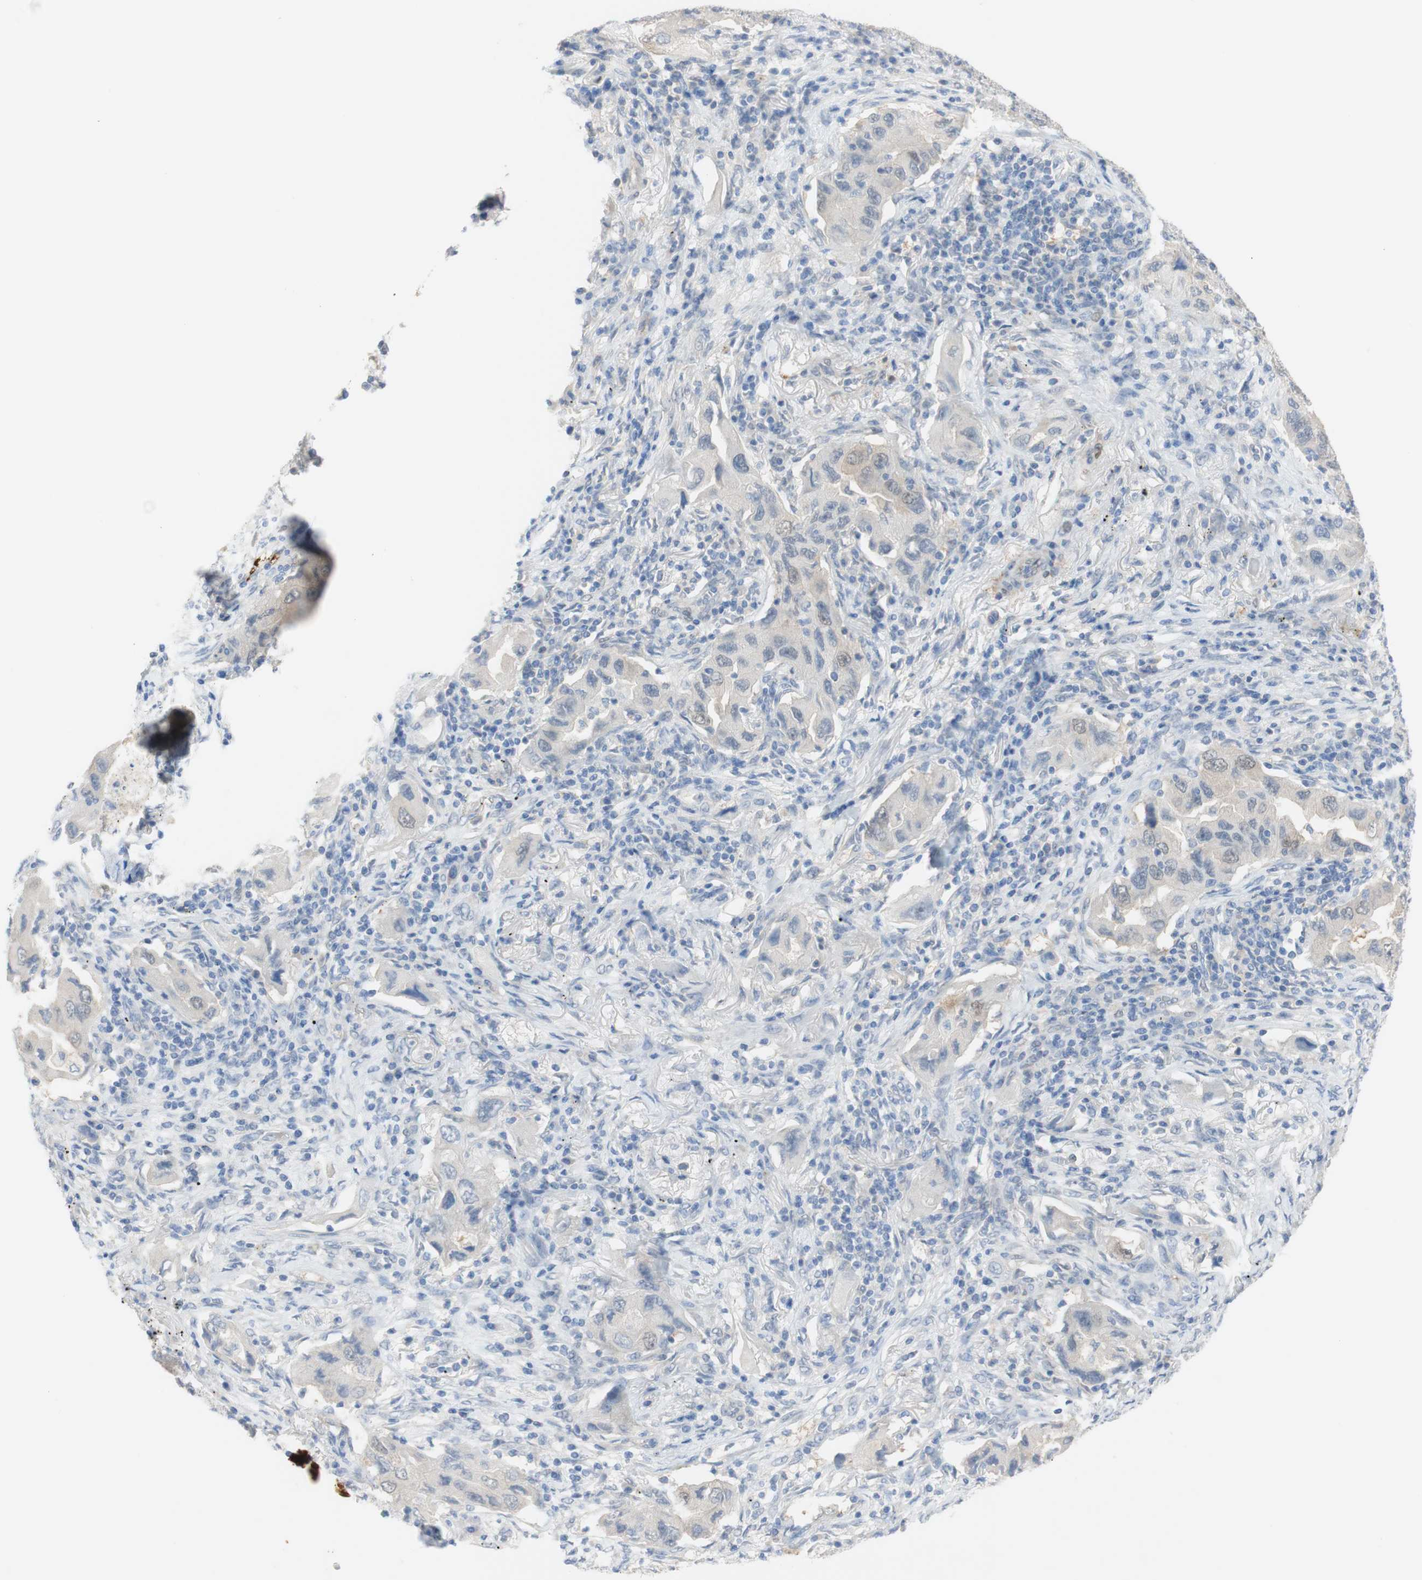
{"staining": {"intensity": "weak", "quantity": "<25%", "location": "nuclear"}, "tissue": "lung cancer", "cell_type": "Tumor cells", "image_type": "cancer", "snomed": [{"axis": "morphology", "description": "Adenocarcinoma, NOS"}, {"axis": "topography", "description": "Lung"}], "caption": "Tumor cells show no significant protein staining in lung adenocarcinoma.", "gene": "SELENBP1", "patient": {"sex": "female", "age": 65}}